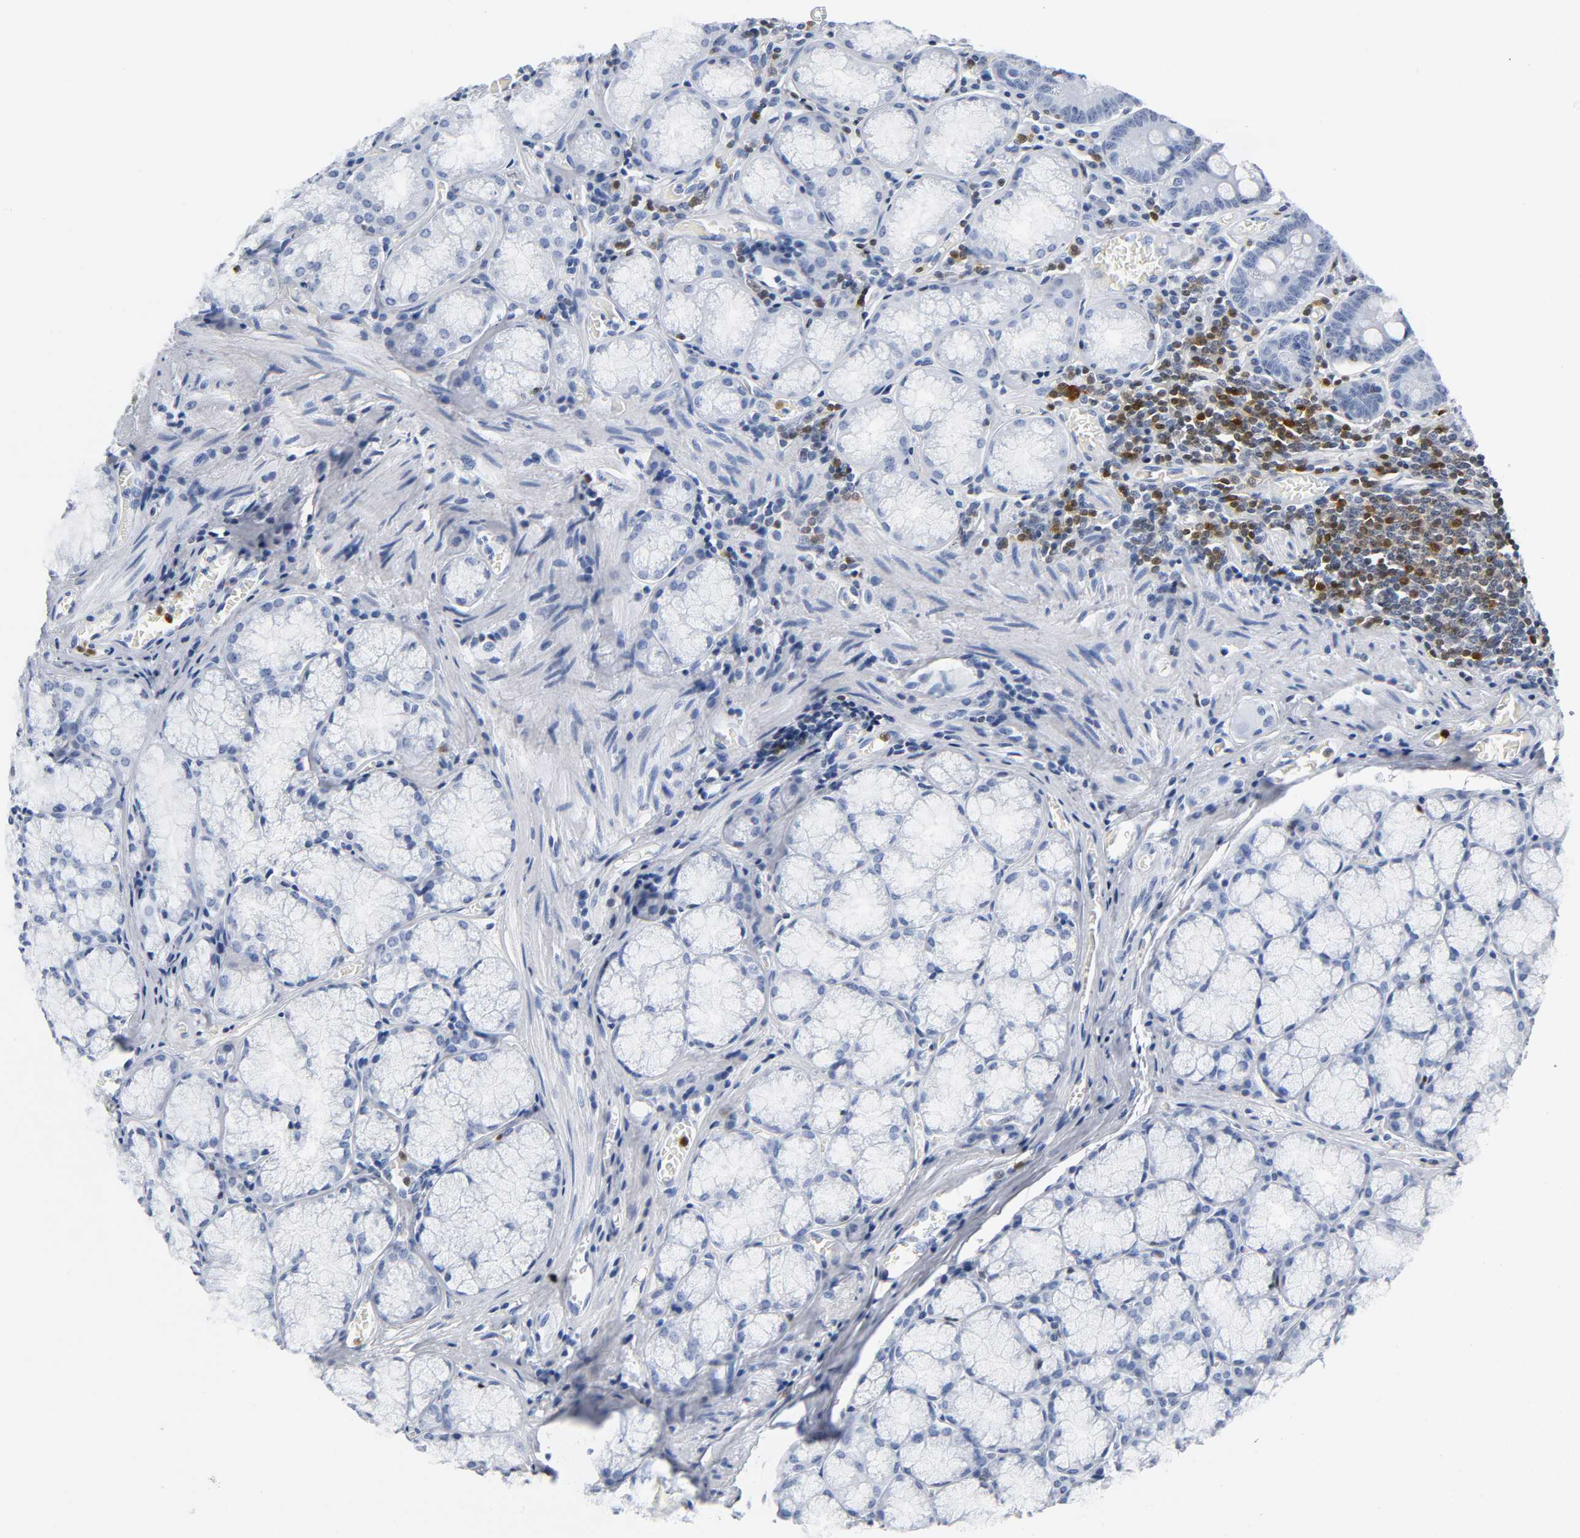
{"staining": {"intensity": "negative", "quantity": "none", "location": "none"}, "tissue": "stomach", "cell_type": "Glandular cells", "image_type": "normal", "snomed": [{"axis": "morphology", "description": "Normal tissue, NOS"}, {"axis": "topography", "description": "Stomach, lower"}], "caption": "A micrograph of stomach stained for a protein reveals no brown staining in glandular cells. The staining was performed using DAB to visualize the protein expression in brown, while the nuclei were stained in blue with hematoxylin (Magnification: 20x).", "gene": "DOK2", "patient": {"sex": "male", "age": 56}}